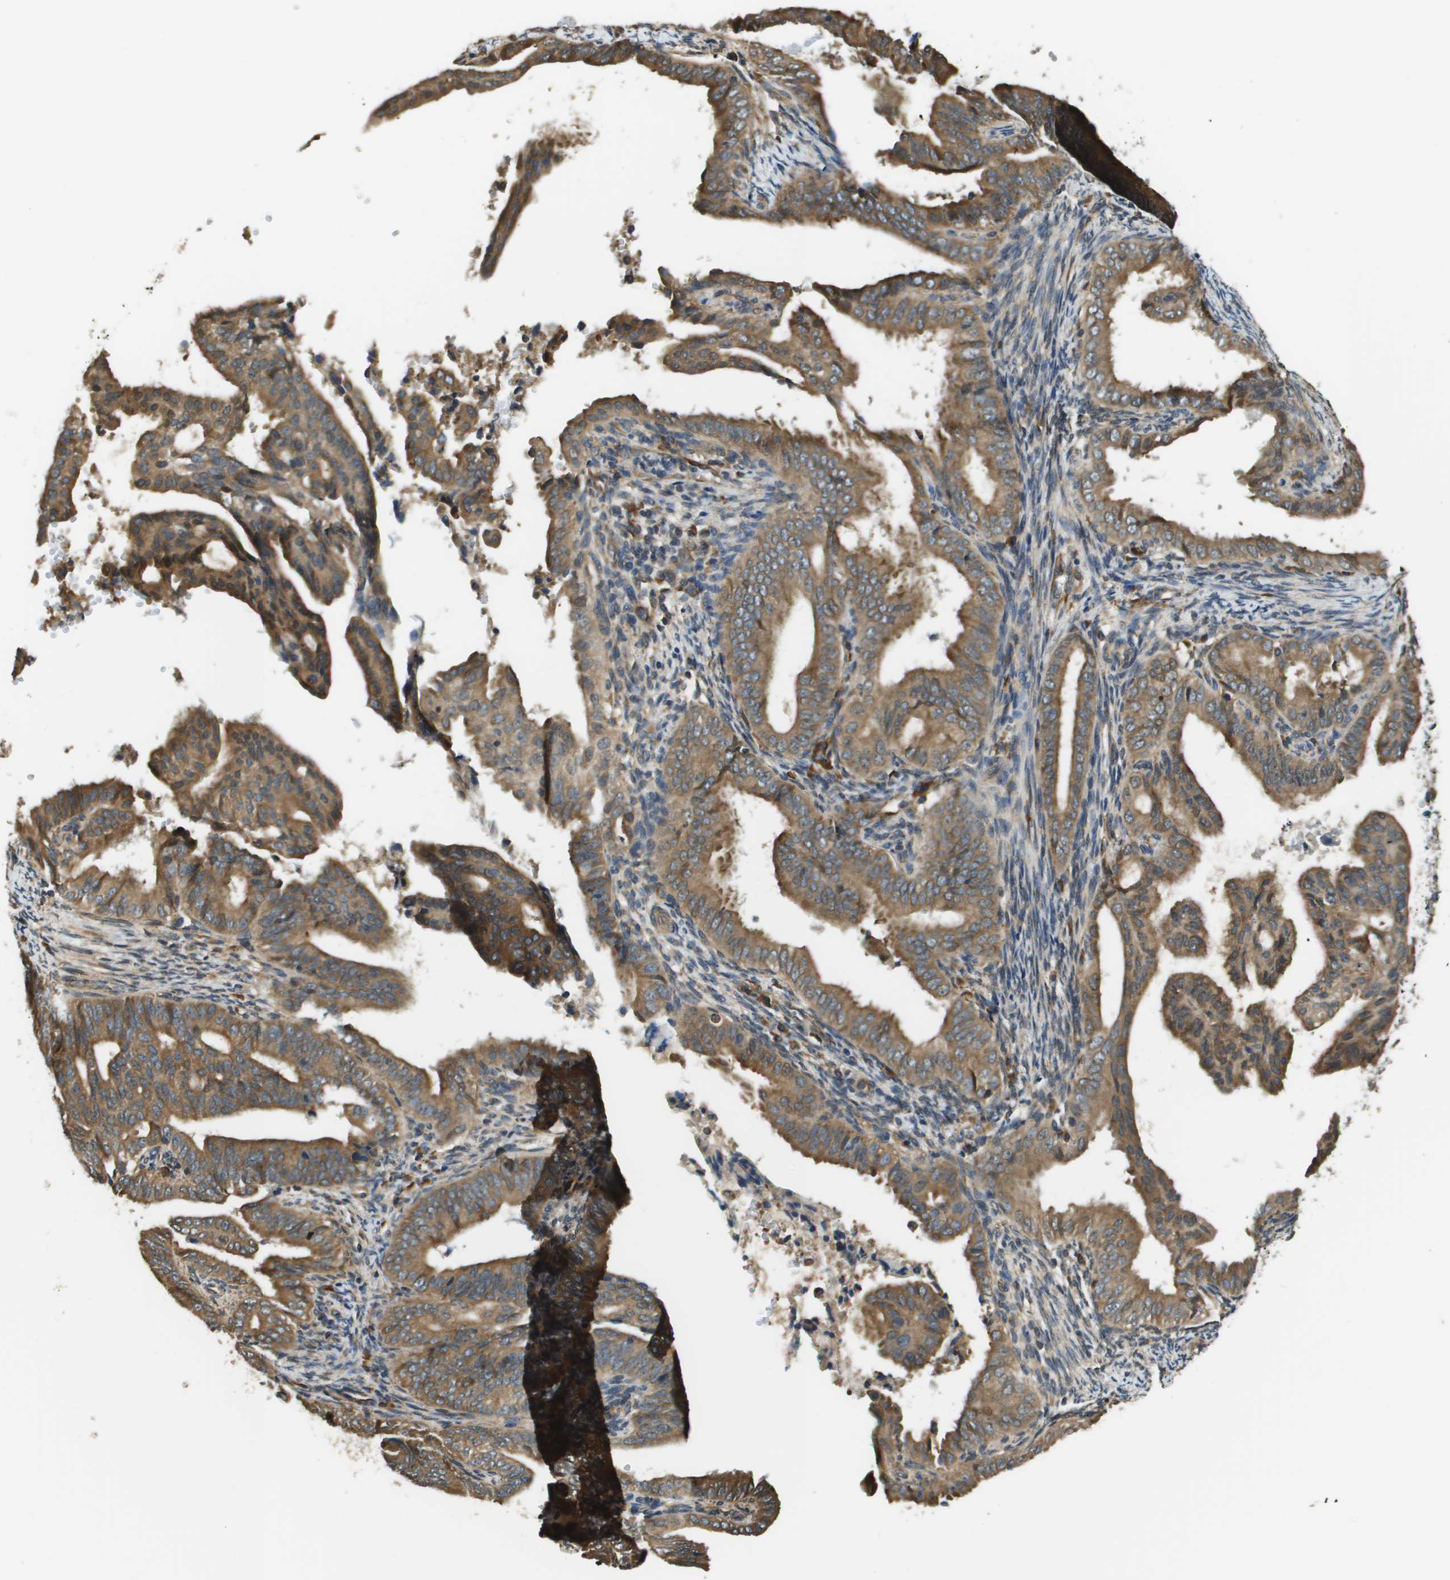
{"staining": {"intensity": "moderate", "quantity": ">75%", "location": "cytoplasmic/membranous"}, "tissue": "endometrial cancer", "cell_type": "Tumor cells", "image_type": "cancer", "snomed": [{"axis": "morphology", "description": "Adenocarcinoma, NOS"}, {"axis": "topography", "description": "Endometrium"}], "caption": "High-power microscopy captured an immunohistochemistry (IHC) histopathology image of endometrial cancer, revealing moderate cytoplasmic/membranous expression in approximately >75% of tumor cells. The protein is shown in brown color, while the nuclei are stained blue.", "gene": "SEC62", "patient": {"sex": "female", "age": 58}}